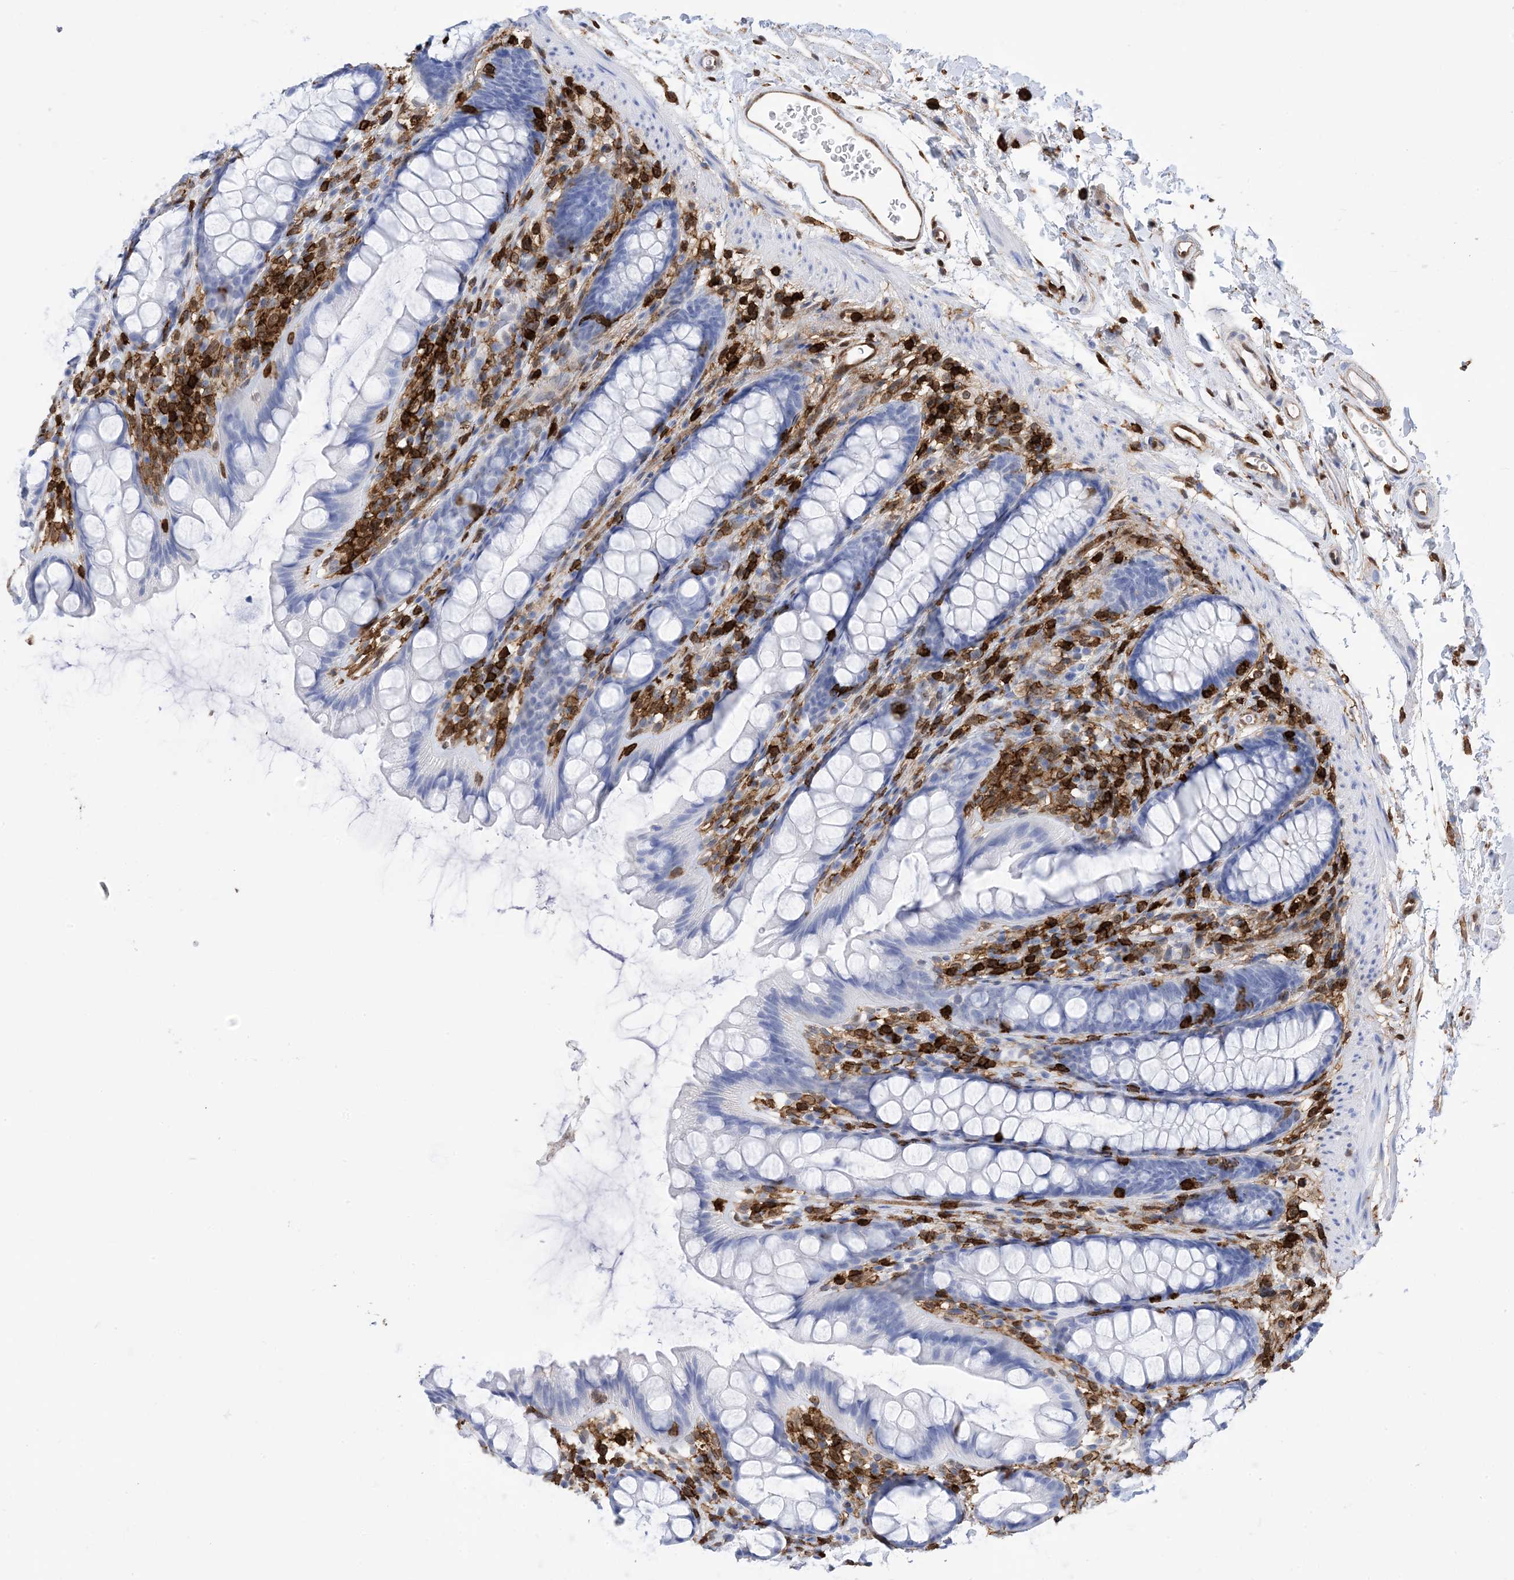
{"staining": {"intensity": "negative", "quantity": "none", "location": "none"}, "tissue": "rectum", "cell_type": "Glandular cells", "image_type": "normal", "snomed": [{"axis": "morphology", "description": "Normal tissue, NOS"}, {"axis": "topography", "description": "Rectum"}], "caption": "DAB (3,3'-diaminobenzidine) immunohistochemical staining of unremarkable human rectum exhibits no significant expression in glandular cells. The staining is performed using DAB (3,3'-diaminobenzidine) brown chromogen with nuclei counter-stained in using hematoxylin.", "gene": "ANXA1", "patient": {"sex": "female", "age": 65}}